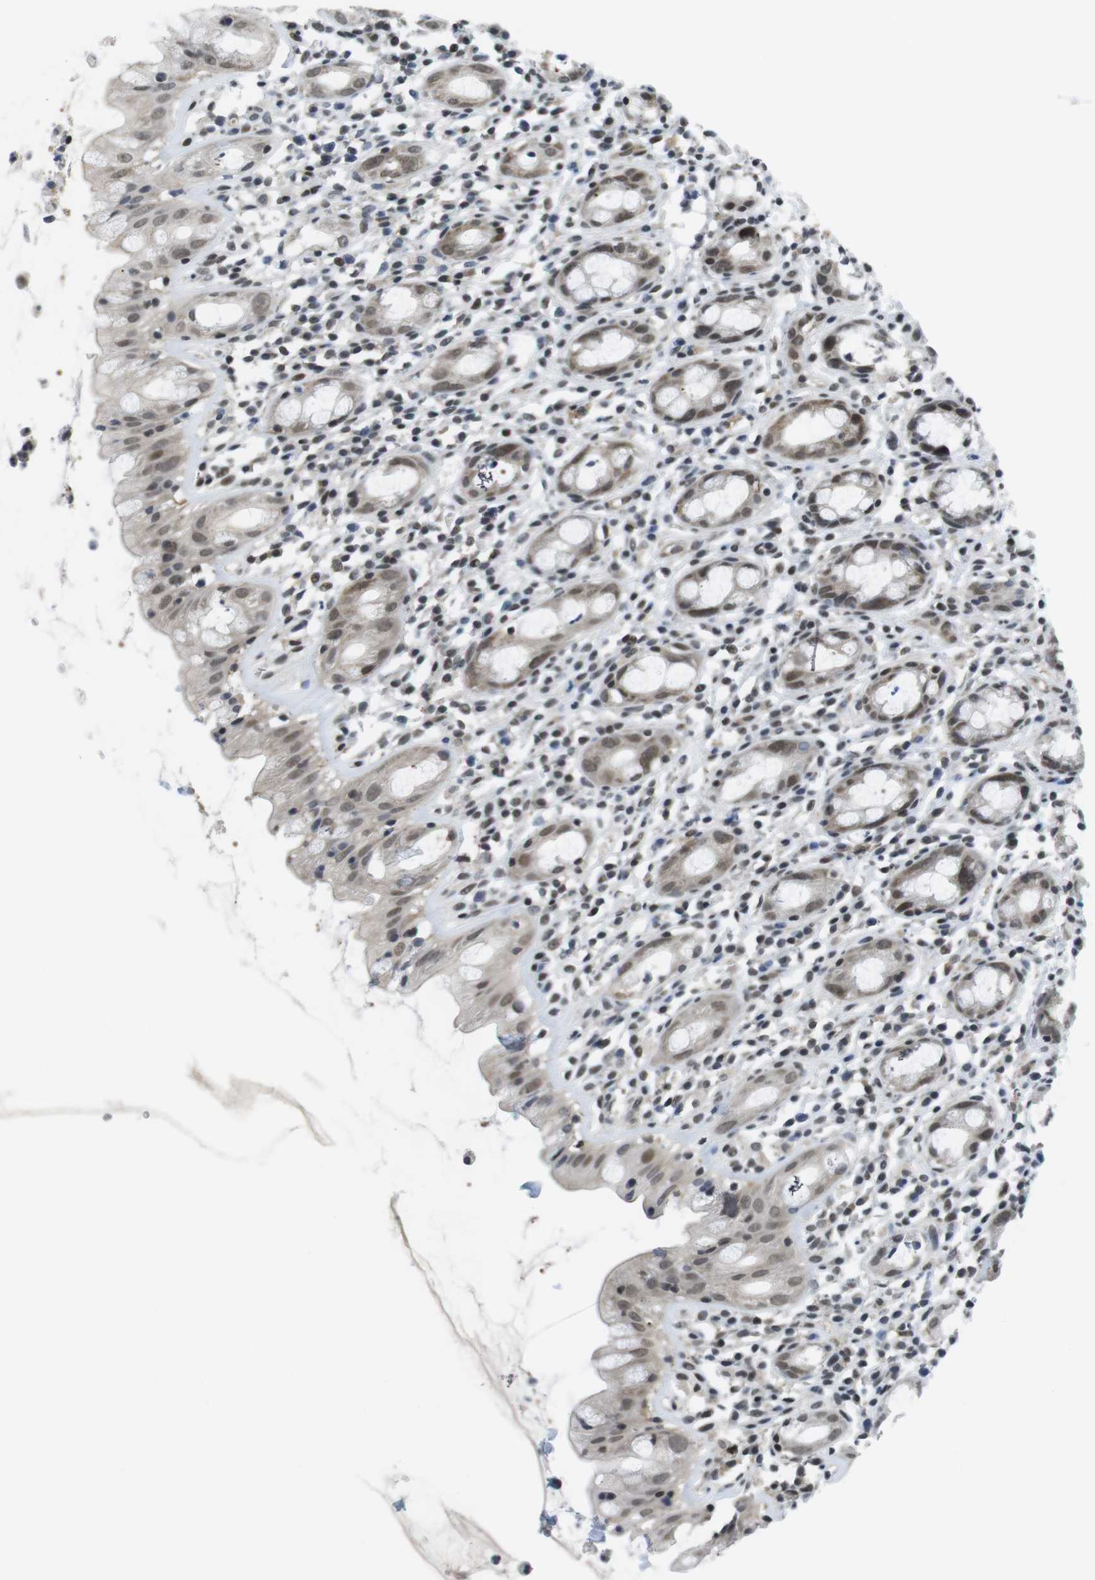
{"staining": {"intensity": "moderate", "quantity": ">75%", "location": "nuclear"}, "tissue": "rectum", "cell_type": "Glandular cells", "image_type": "normal", "snomed": [{"axis": "morphology", "description": "Normal tissue, NOS"}, {"axis": "topography", "description": "Rectum"}], "caption": "This is a photomicrograph of immunohistochemistry (IHC) staining of unremarkable rectum, which shows moderate staining in the nuclear of glandular cells.", "gene": "BRD4", "patient": {"sex": "male", "age": 44}}